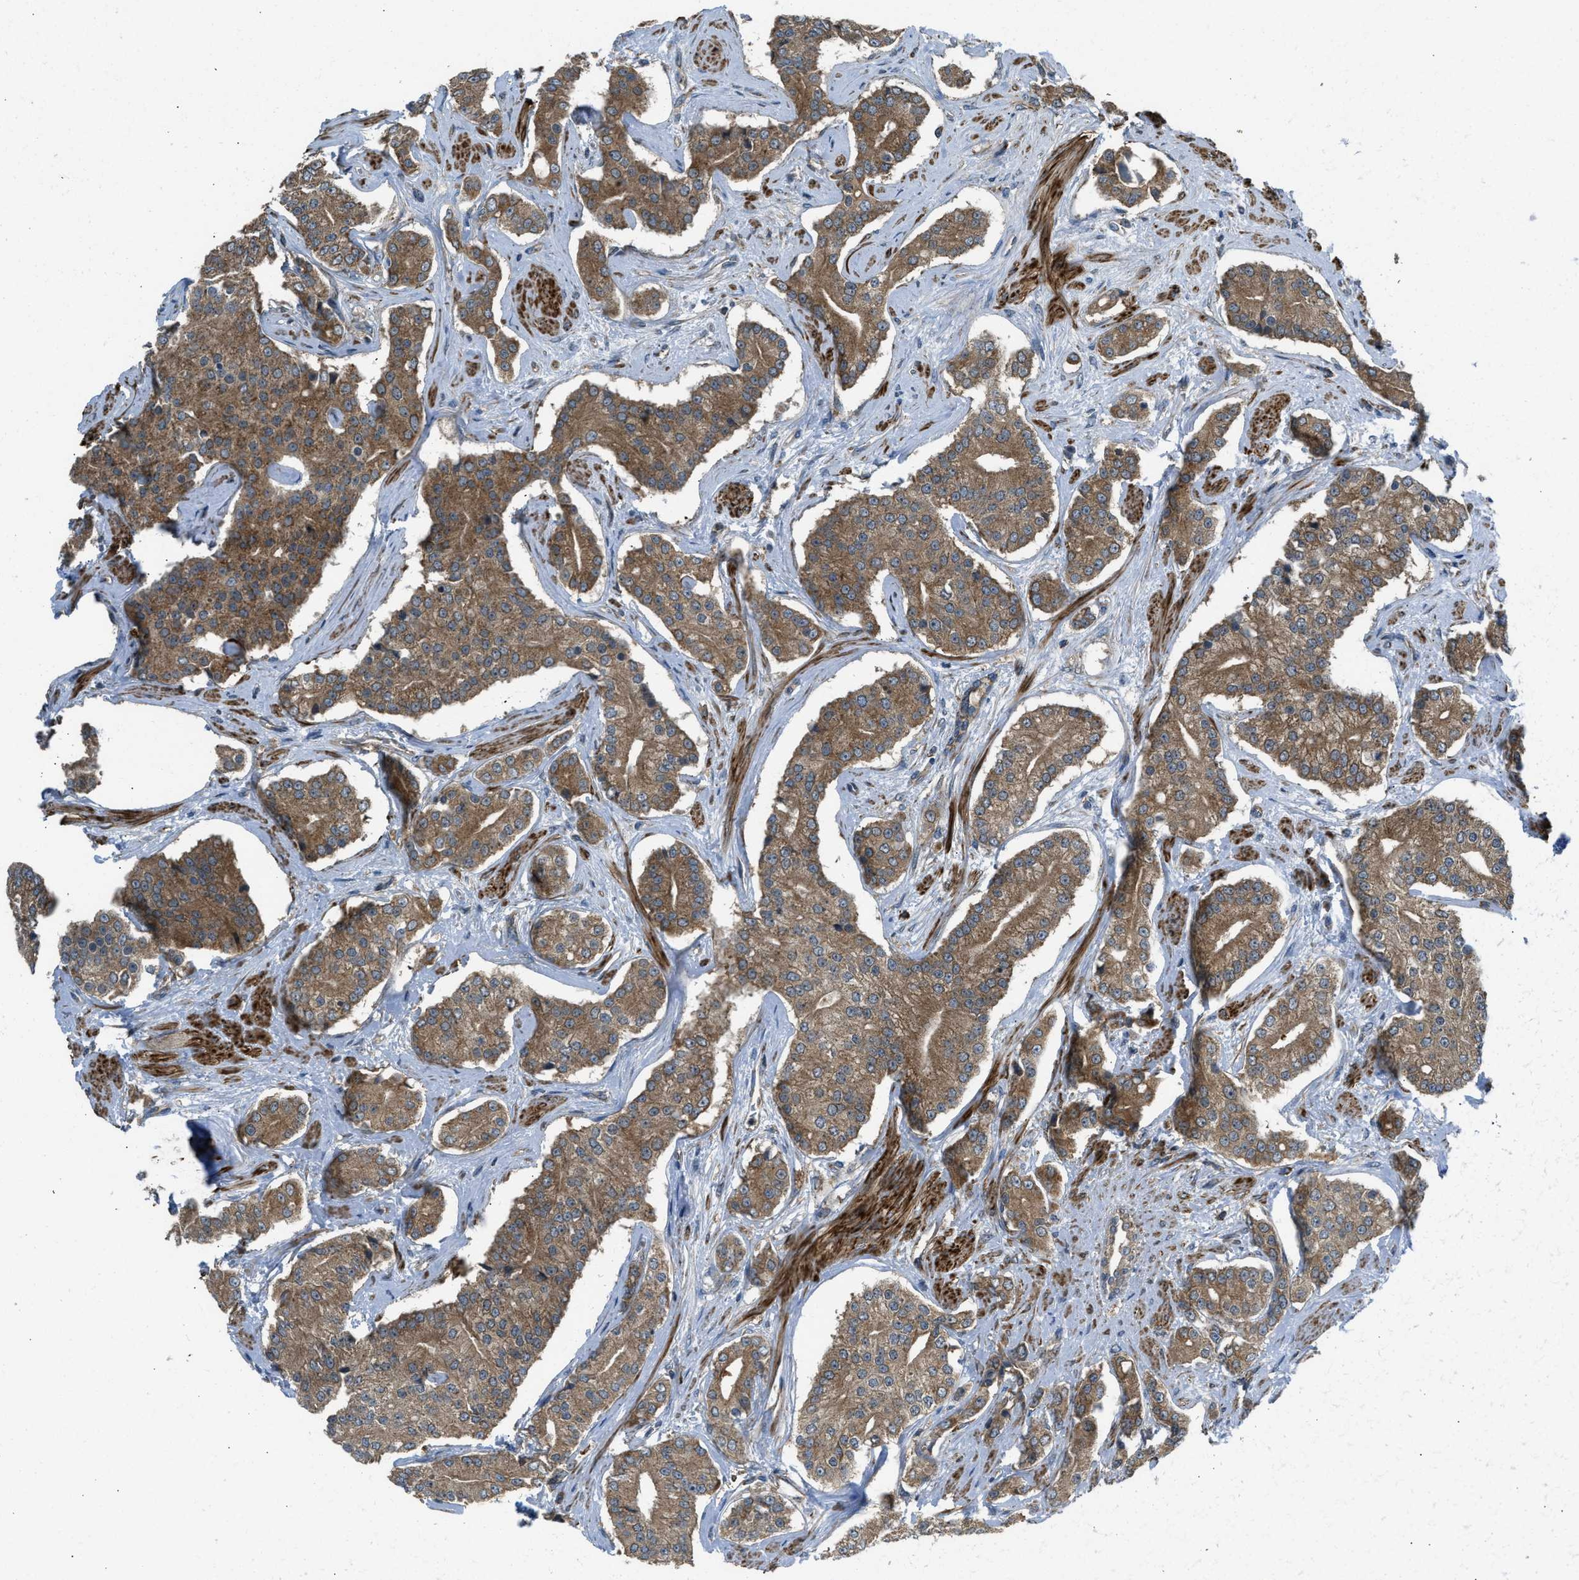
{"staining": {"intensity": "moderate", "quantity": ">75%", "location": "cytoplasmic/membranous"}, "tissue": "prostate cancer", "cell_type": "Tumor cells", "image_type": "cancer", "snomed": [{"axis": "morphology", "description": "Adenocarcinoma, High grade"}, {"axis": "topography", "description": "Prostate"}], "caption": "This is a micrograph of IHC staining of adenocarcinoma (high-grade) (prostate), which shows moderate staining in the cytoplasmic/membranous of tumor cells.", "gene": "SESN2", "patient": {"sex": "male", "age": 71}}